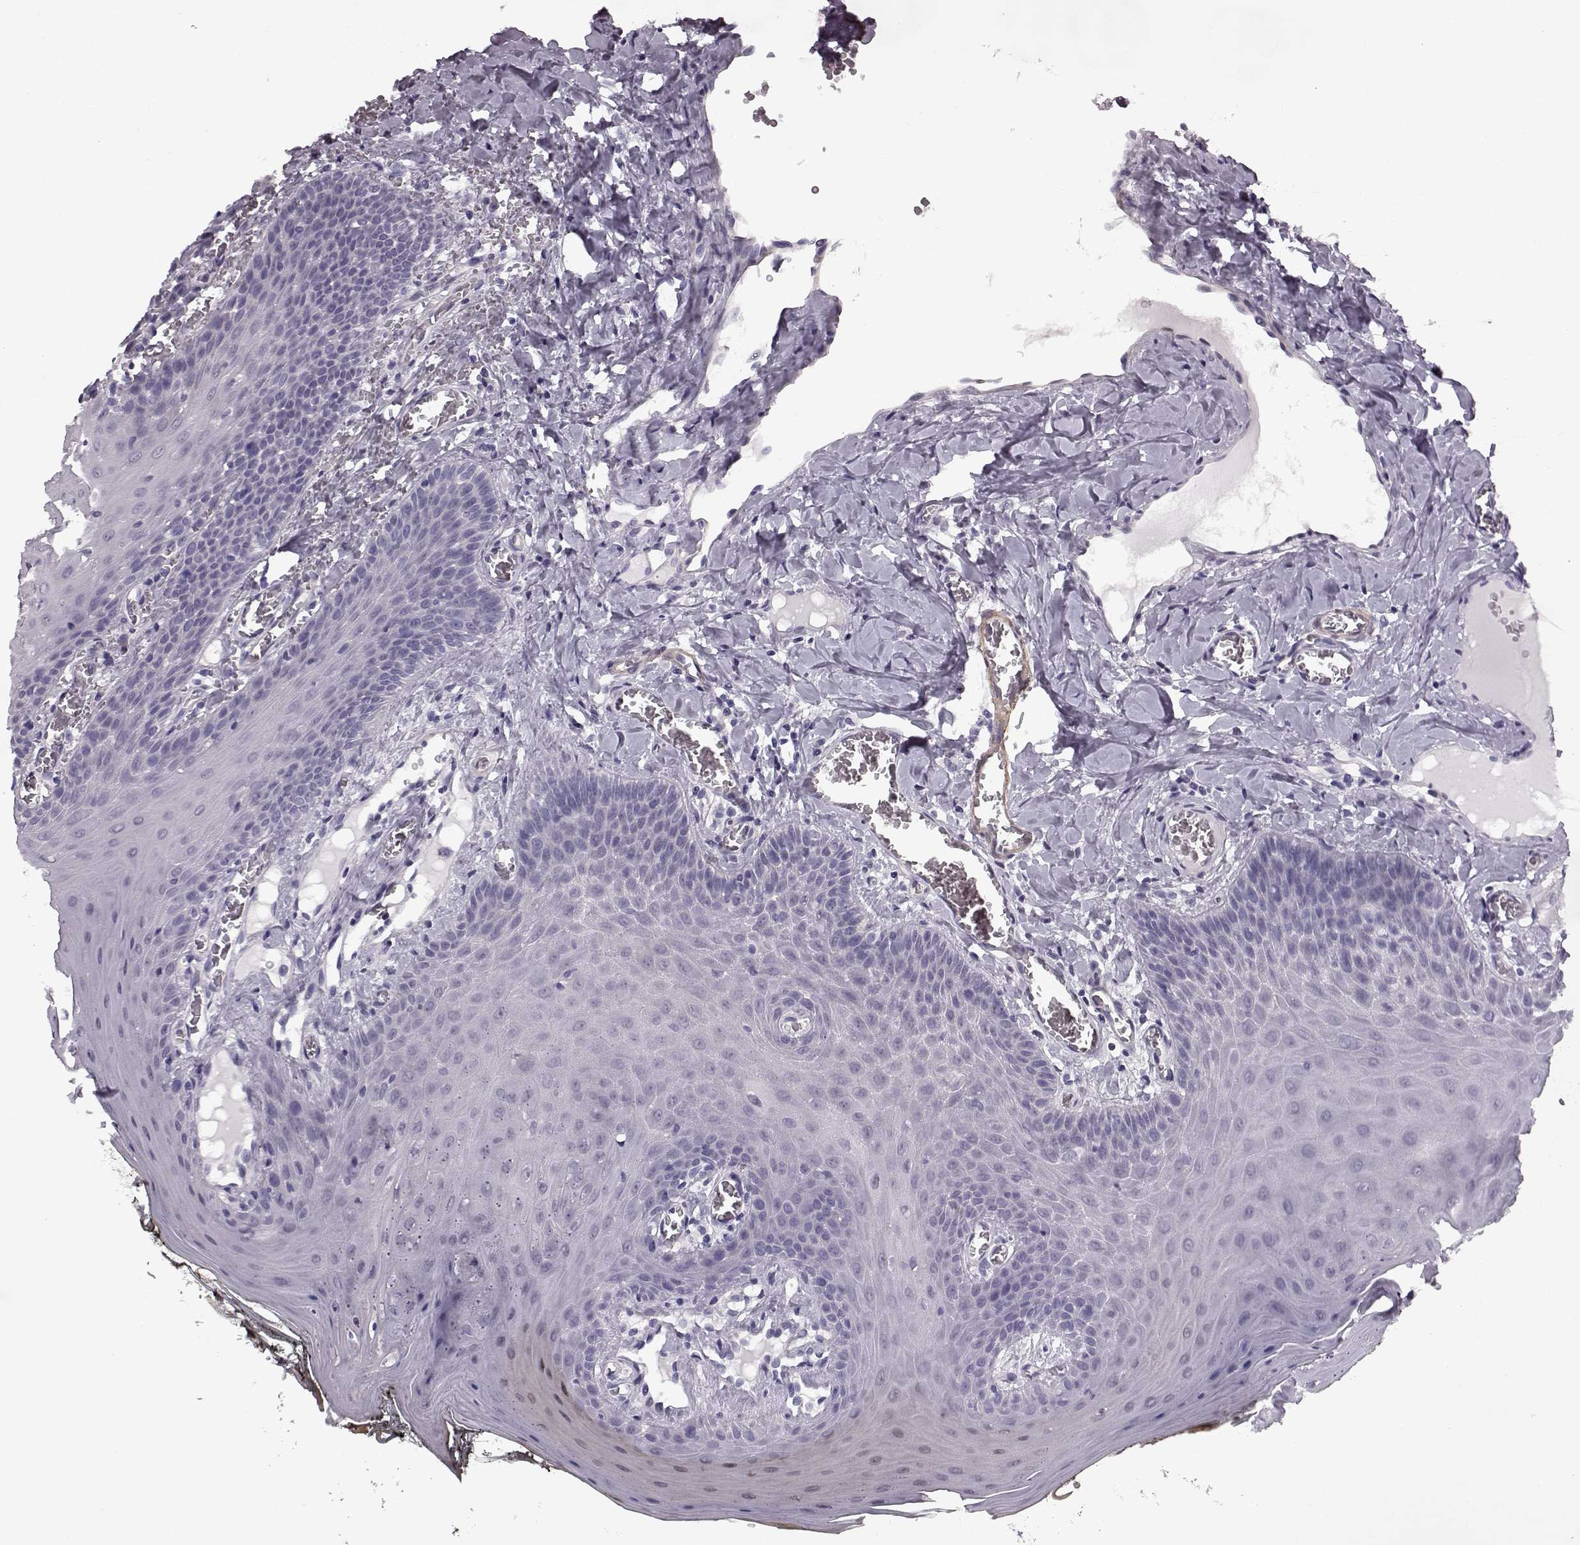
{"staining": {"intensity": "negative", "quantity": "none", "location": "none"}, "tissue": "oral mucosa", "cell_type": "Squamous epithelial cells", "image_type": "normal", "snomed": [{"axis": "morphology", "description": "Normal tissue, NOS"}, {"axis": "topography", "description": "Oral tissue"}], "caption": "Histopathology image shows no significant protein staining in squamous epithelial cells of unremarkable oral mucosa. Nuclei are stained in blue.", "gene": "SLCO3A1", "patient": {"sex": "male", "age": 9}}